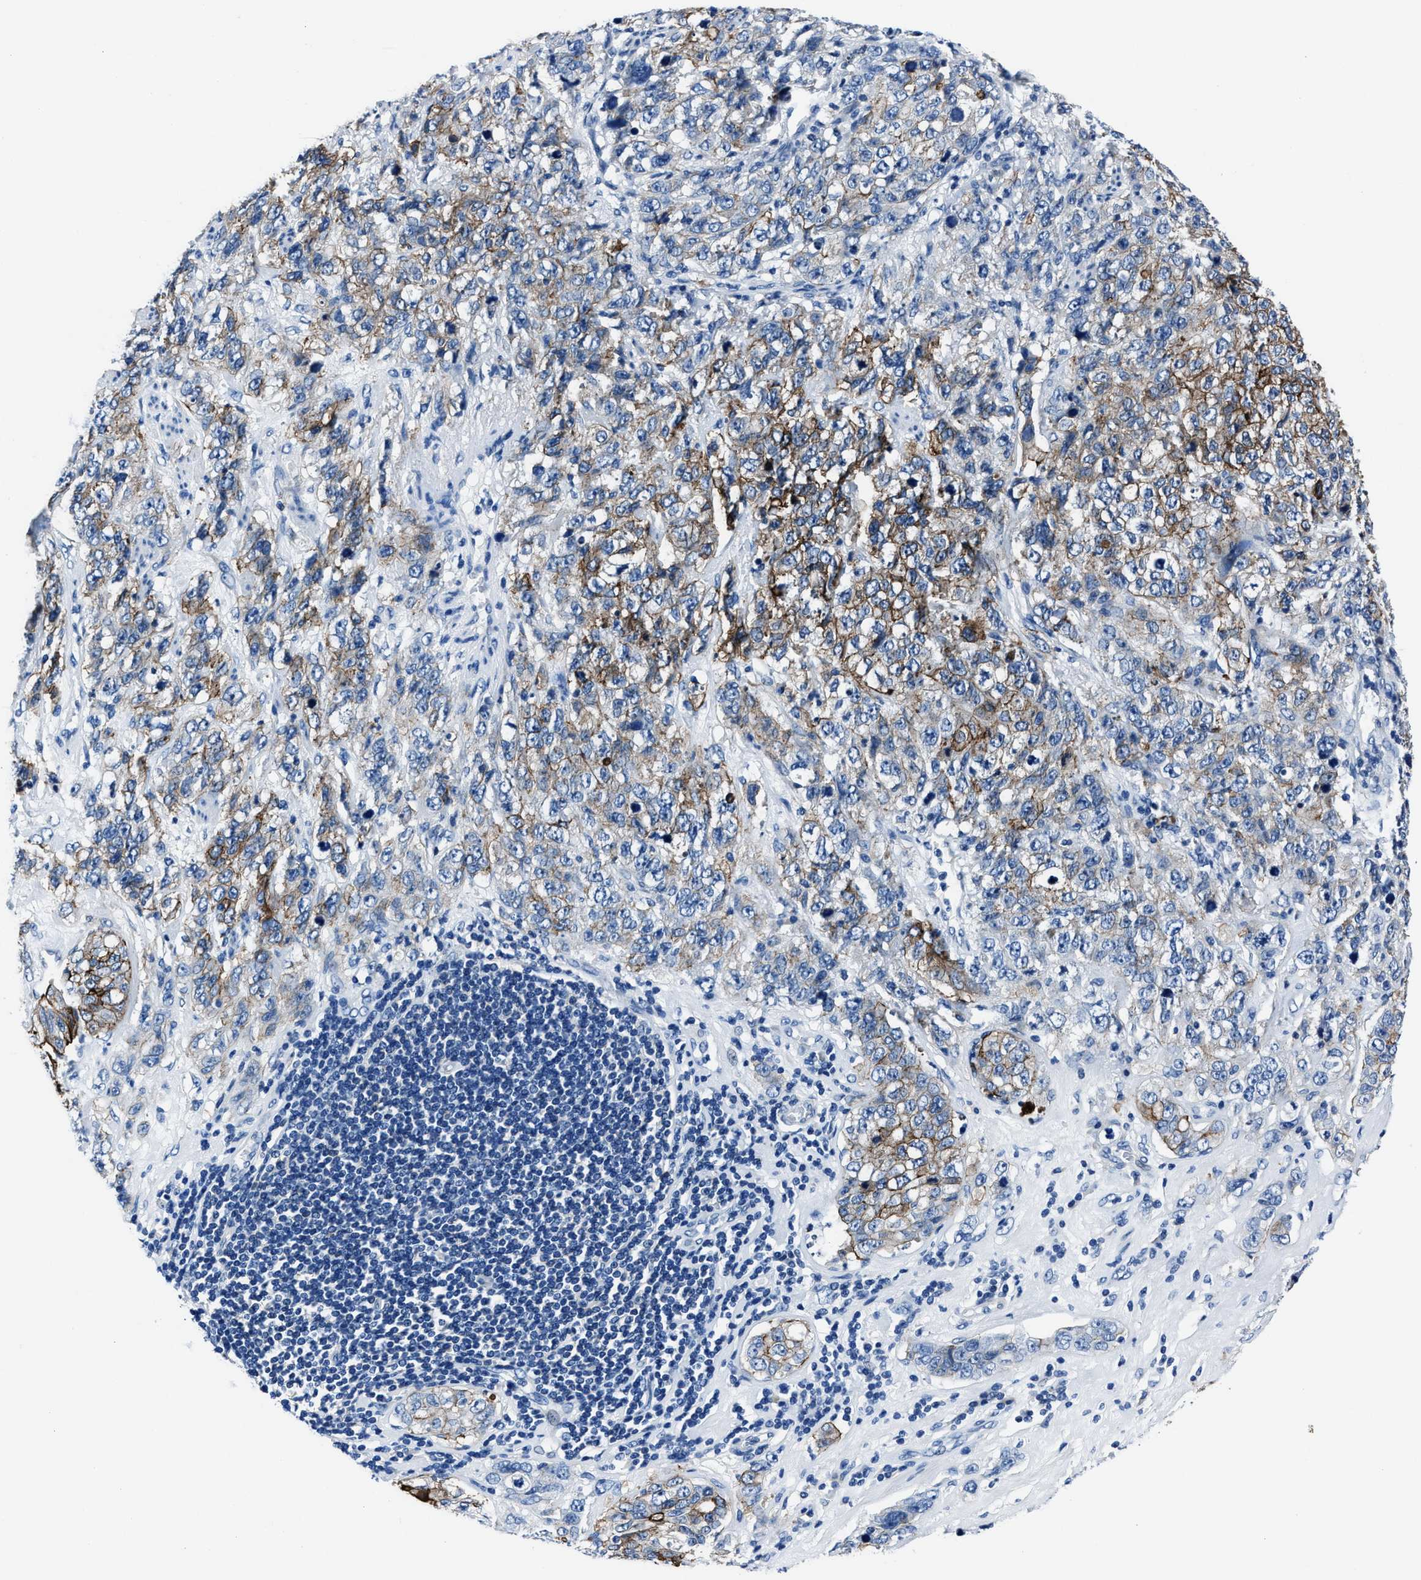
{"staining": {"intensity": "moderate", "quantity": "25%-75%", "location": "cytoplasmic/membranous"}, "tissue": "stomach cancer", "cell_type": "Tumor cells", "image_type": "cancer", "snomed": [{"axis": "morphology", "description": "Adenocarcinoma, NOS"}, {"axis": "topography", "description": "Stomach"}], "caption": "About 25%-75% of tumor cells in human stomach cancer exhibit moderate cytoplasmic/membranous protein expression as visualized by brown immunohistochemical staining.", "gene": "LMO7", "patient": {"sex": "male", "age": 48}}